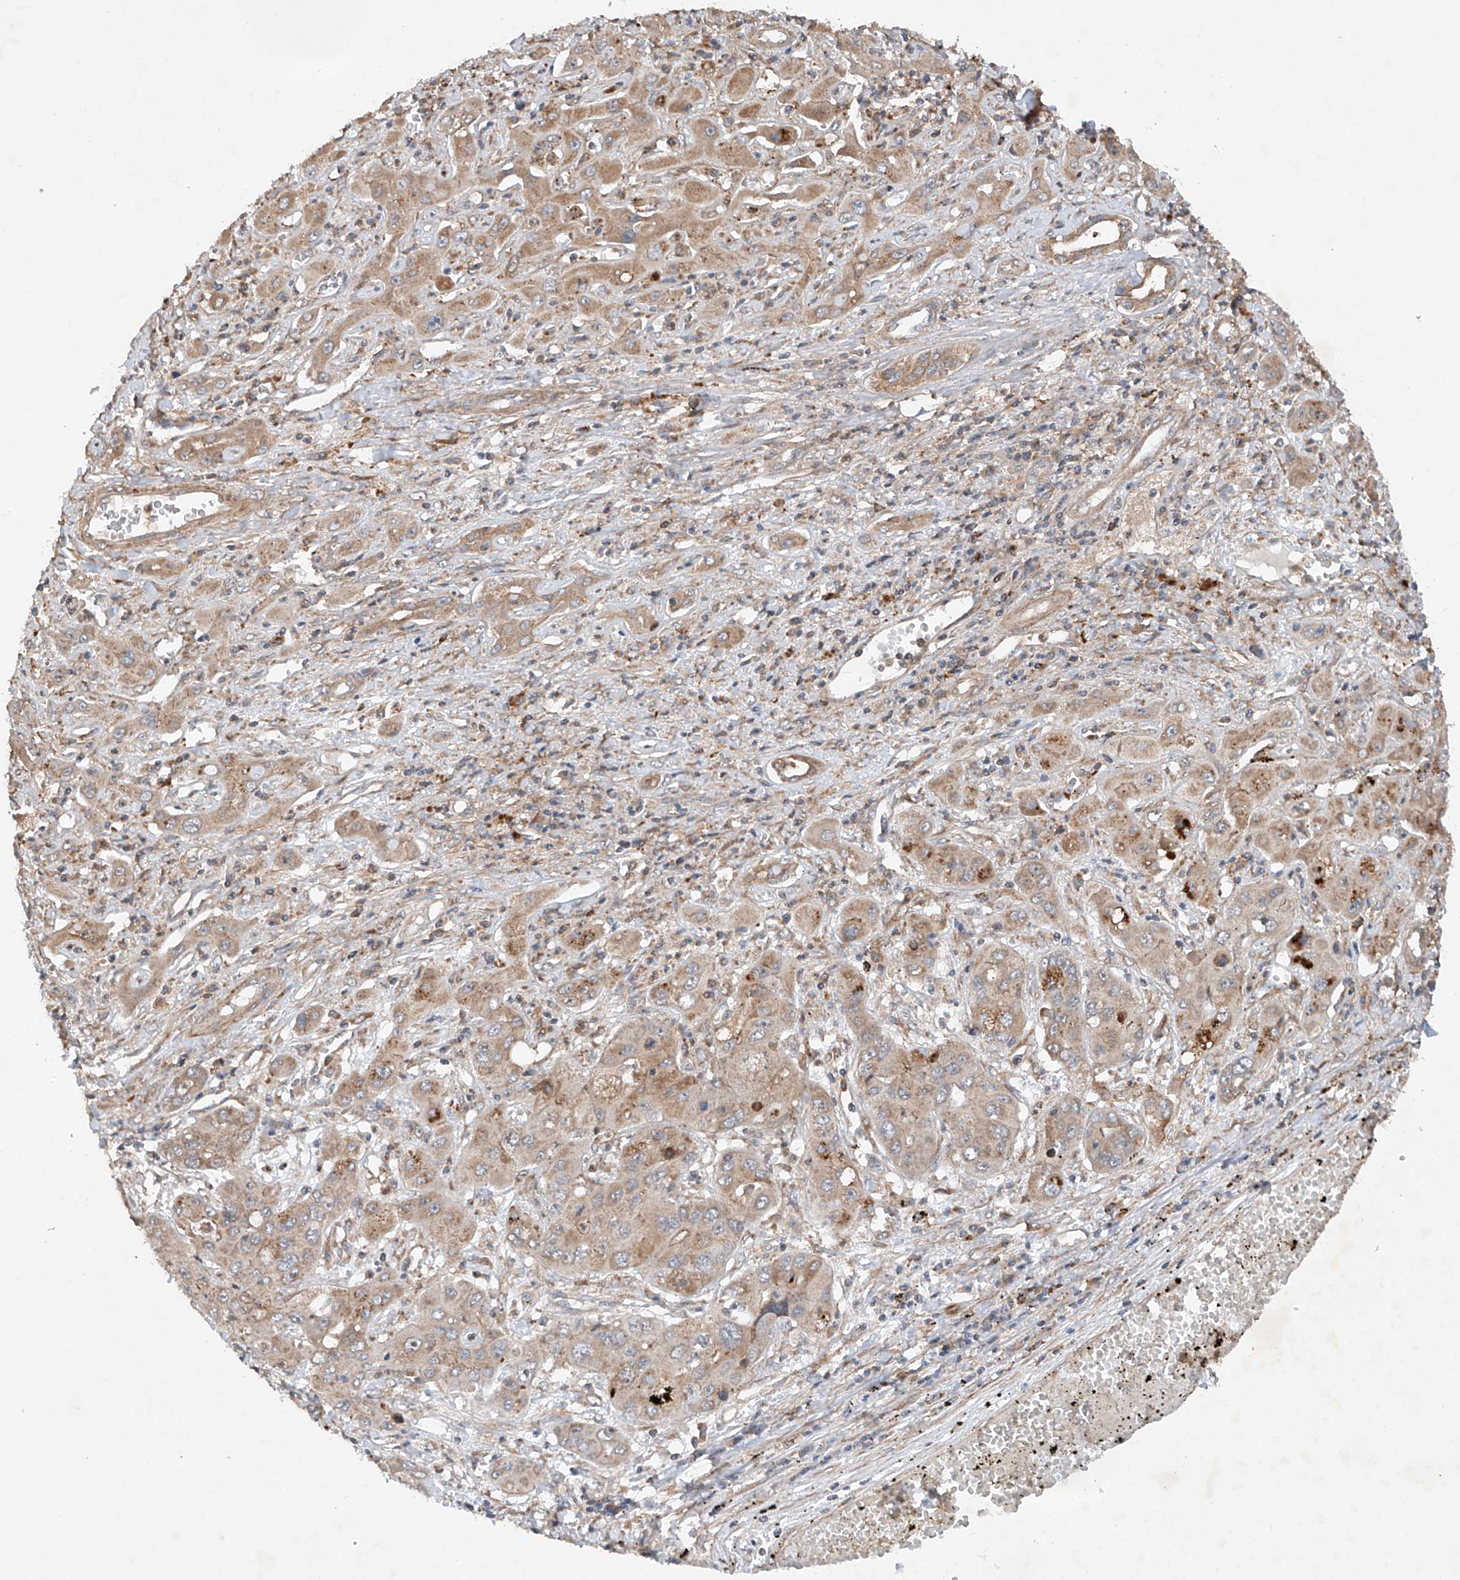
{"staining": {"intensity": "moderate", "quantity": ">75%", "location": "cytoplasmic/membranous"}, "tissue": "liver cancer", "cell_type": "Tumor cells", "image_type": "cancer", "snomed": [{"axis": "morphology", "description": "Cholangiocarcinoma"}, {"axis": "topography", "description": "Liver"}], "caption": "Moderate cytoplasmic/membranous staining is present in about >75% of tumor cells in liver cancer. (DAB (3,3'-diaminobenzidine) IHC with brightfield microscopy, high magnification).", "gene": "CEP85L", "patient": {"sex": "male", "age": 67}}